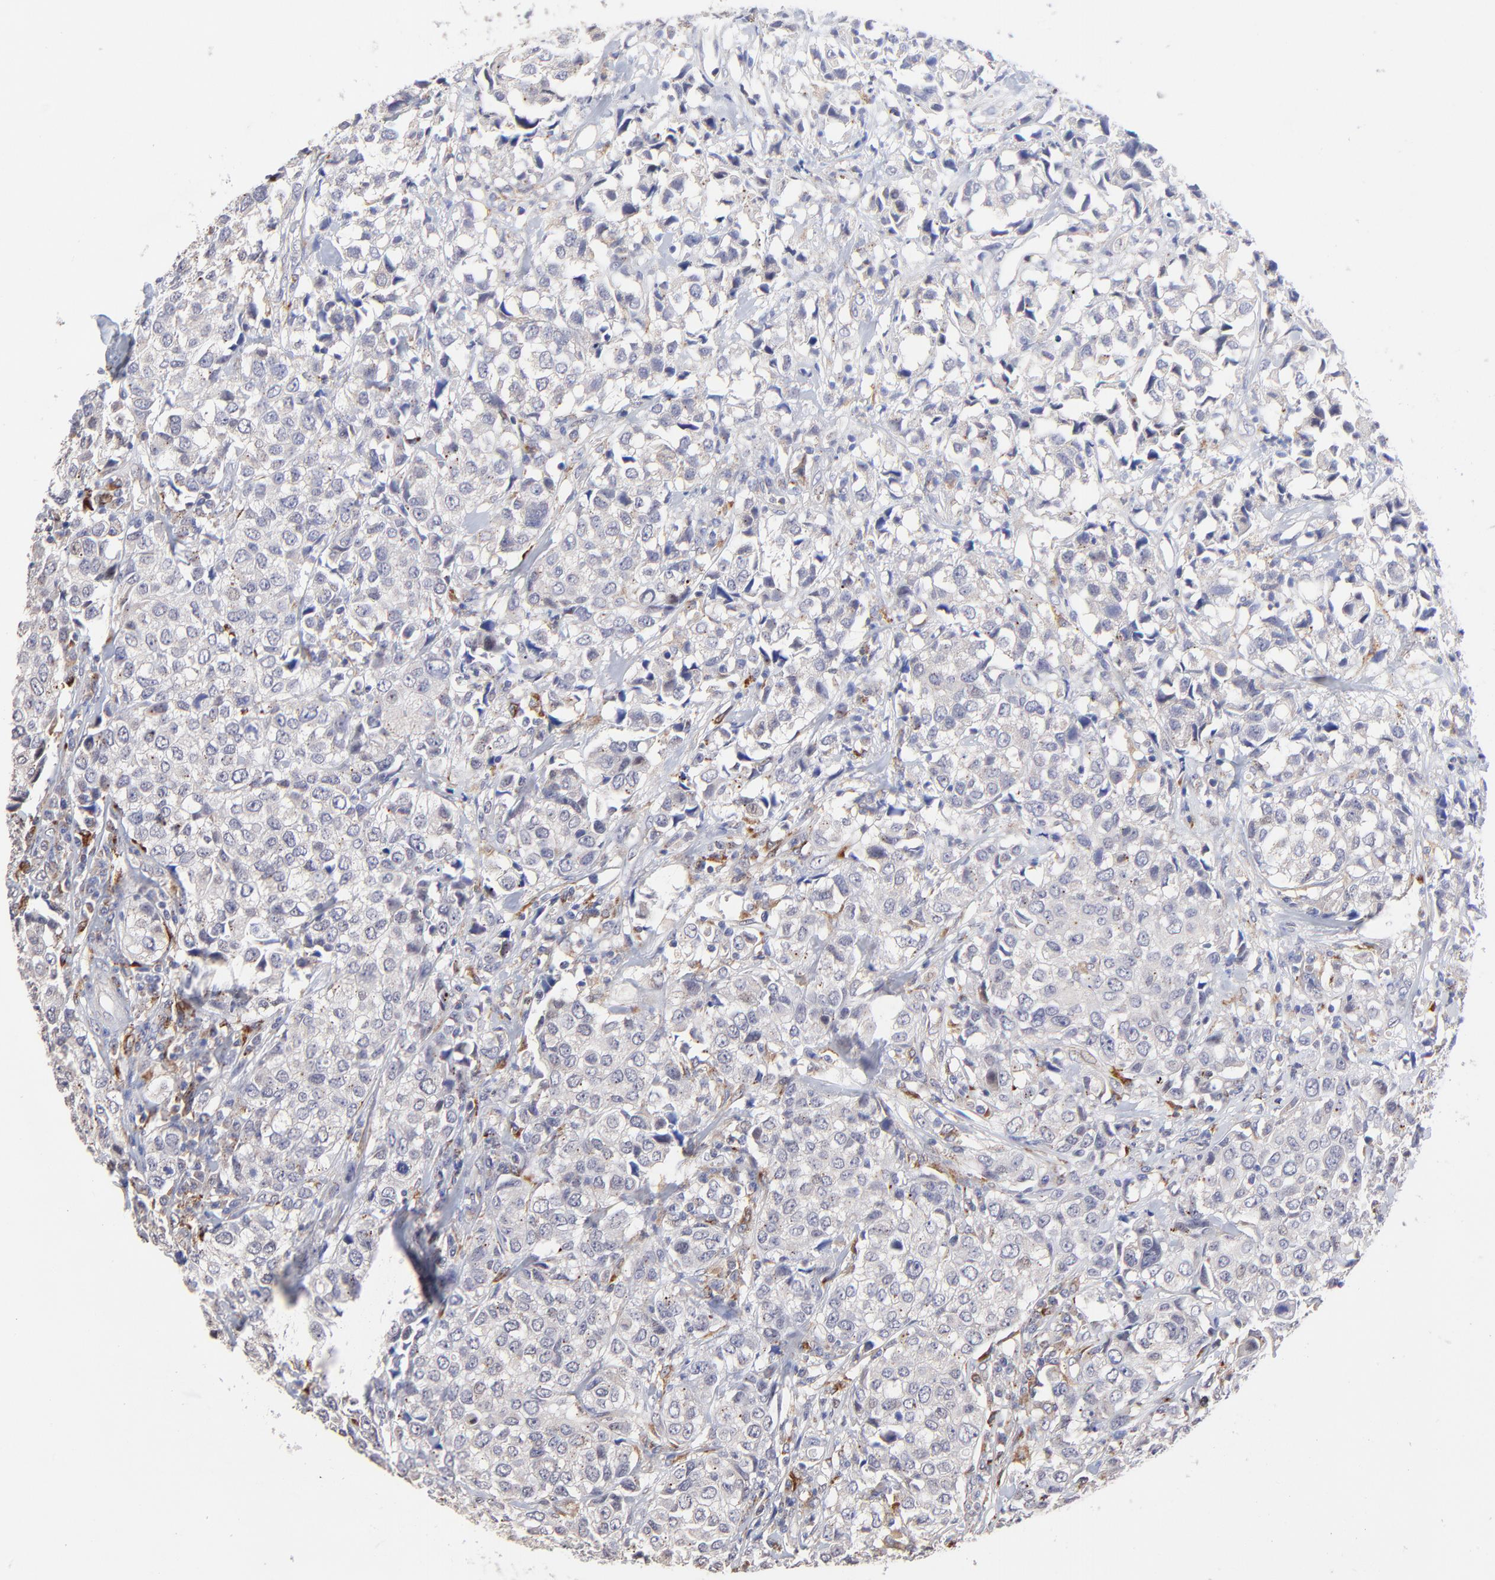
{"staining": {"intensity": "negative", "quantity": "none", "location": "none"}, "tissue": "urothelial cancer", "cell_type": "Tumor cells", "image_type": "cancer", "snomed": [{"axis": "morphology", "description": "Urothelial carcinoma, High grade"}, {"axis": "topography", "description": "Urinary bladder"}], "caption": "IHC of human urothelial cancer reveals no positivity in tumor cells.", "gene": "PDE4B", "patient": {"sex": "female", "age": 75}}